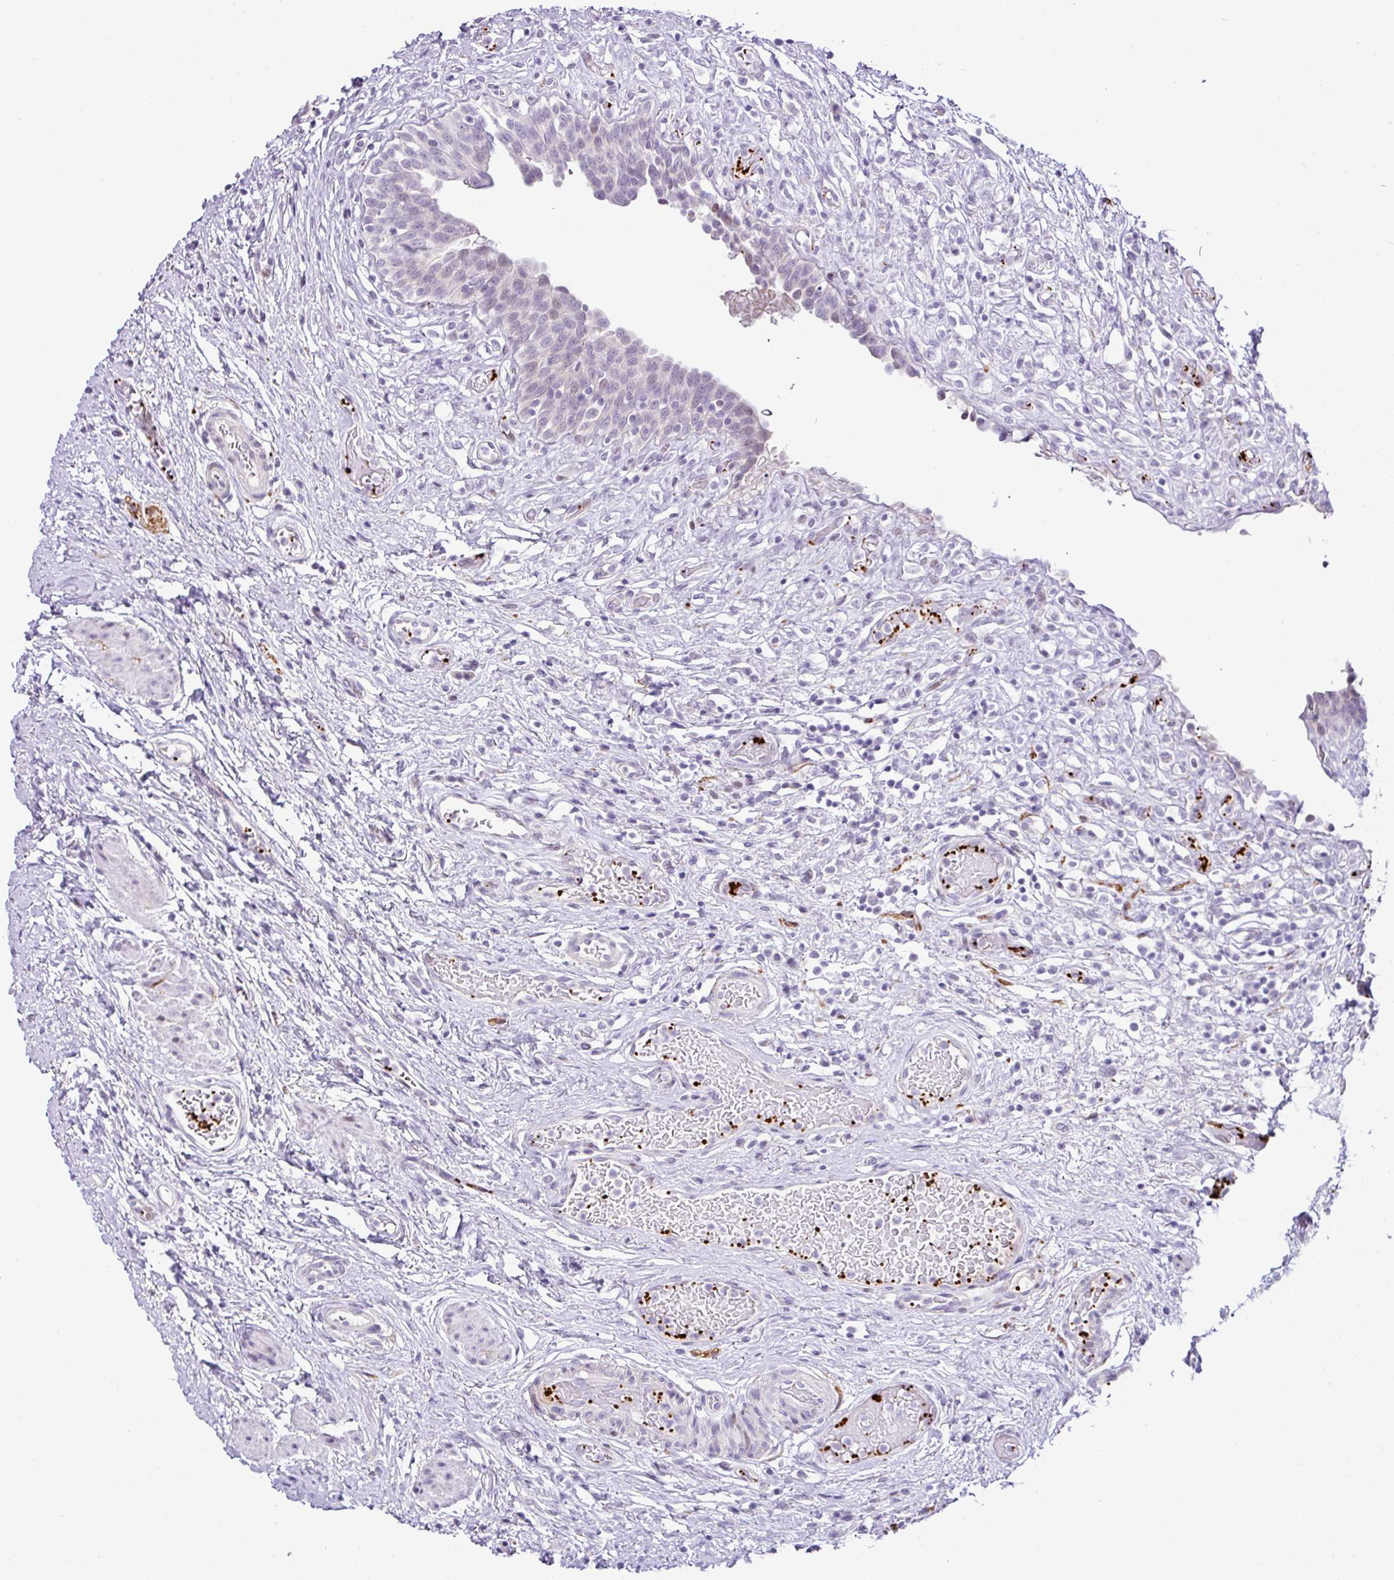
{"staining": {"intensity": "negative", "quantity": "none", "location": "none"}, "tissue": "urinary bladder", "cell_type": "Urothelial cells", "image_type": "normal", "snomed": [{"axis": "morphology", "description": "Normal tissue, NOS"}, {"axis": "topography", "description": "Urinary bladder"}], "caption": "Normal urinary bladder was stained to show a protein in brown. There is no significant positivity in urothelial cells. (Immunohistochemistry, brightfield microscopy, high magnification).", "gene": "CMTM5", "patient": {"sex": "male", "age": 71}}